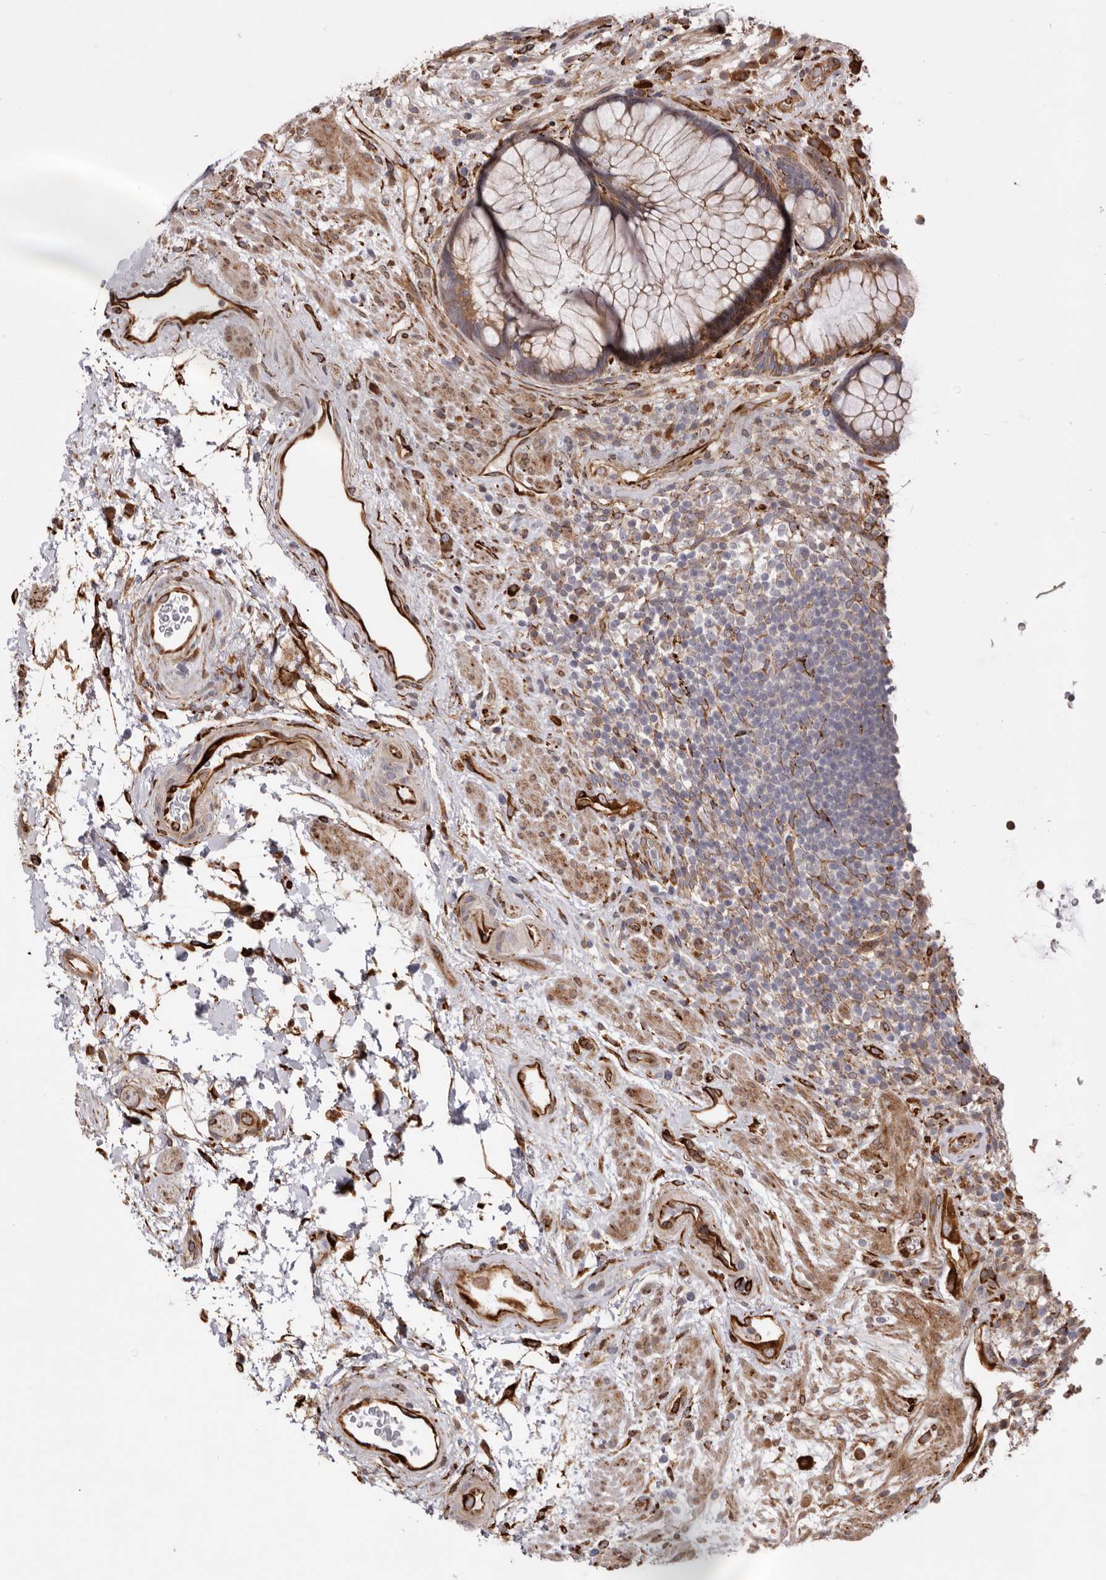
{"staining": {"intensity": "moderate", "quantity": ">75%", "location": "cytoplasmic/membranous"}, "tissue": "rectum", "cell_type": "Glandular cells", "image_type": "normal", "snomed": [{"axis": "morphology", "description": "Normal tissue, NOS"}, {"axis": "topography", "description": "Rectum"}], "caption": "Rectum stained with DAB immunohistochemistry (IHC) demonstrates medium levels of moderate cytoplasmic/membranous positivity in about >75% of glandular cells.", "gene": "WDTC1", "patient": {"sex": "male", "age": 51}}